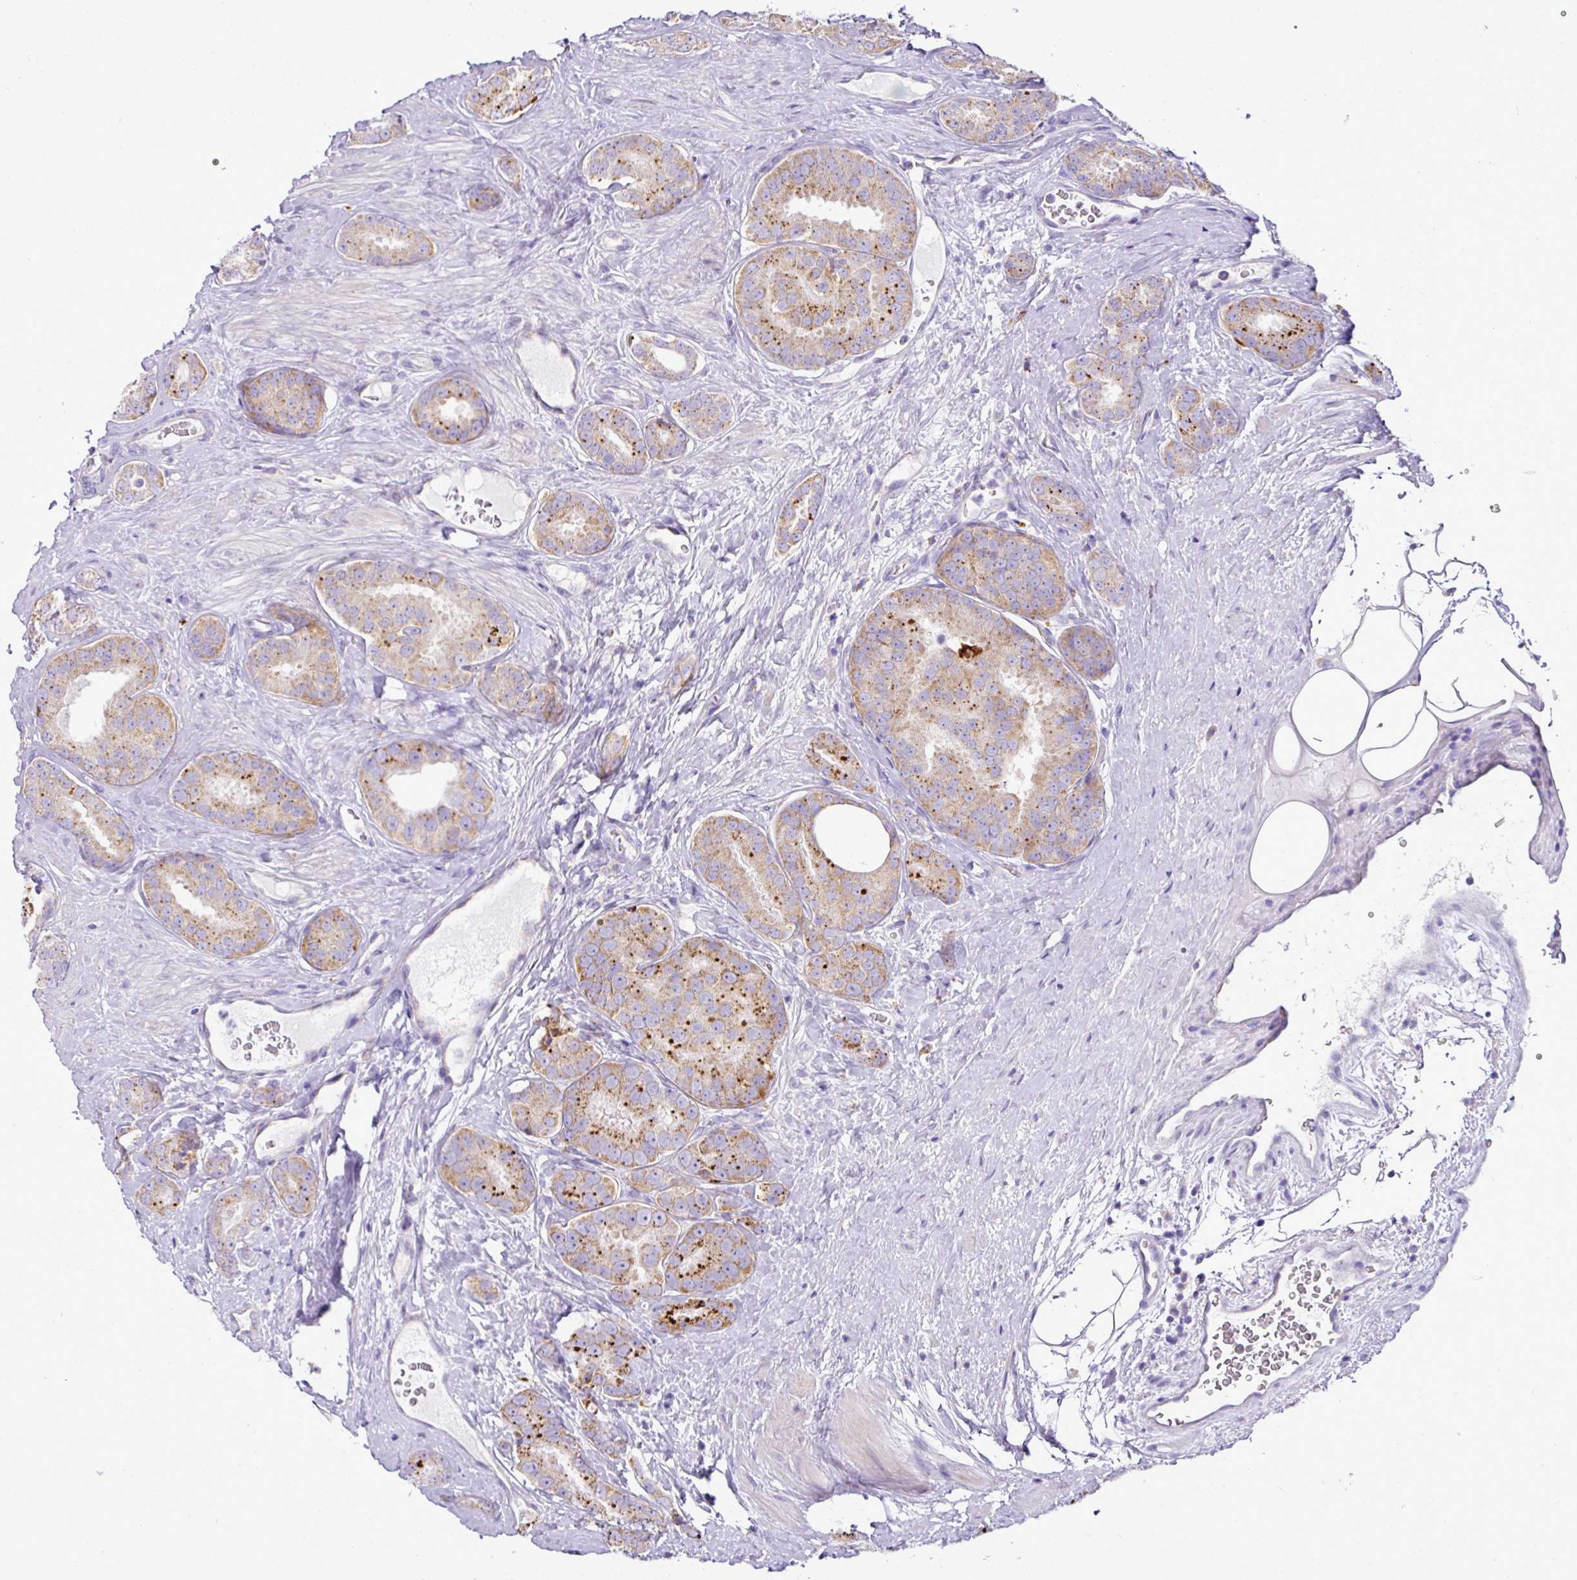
{"staining": {"intensity": "strong", "quantity": "25%-75%", "location": "cytoplasmic/membranous"}, "tissue": "prostate cancer", "cell_type": "Tumor cells", "image_type": "cancer", "snomed": [{"axis": "morphology", "description": "Adenocarcinoma, High grade"}, {"axis": "topography", "description": "Prostate"}], "caption": "Prostate cancer stained with a brown dye displays strong cytoplasmic/membranous positive positivity in approximately 25%-75% of tumor cells.", "gene": "PGAP4", "patient": {"sex": "male", "age": 63}}